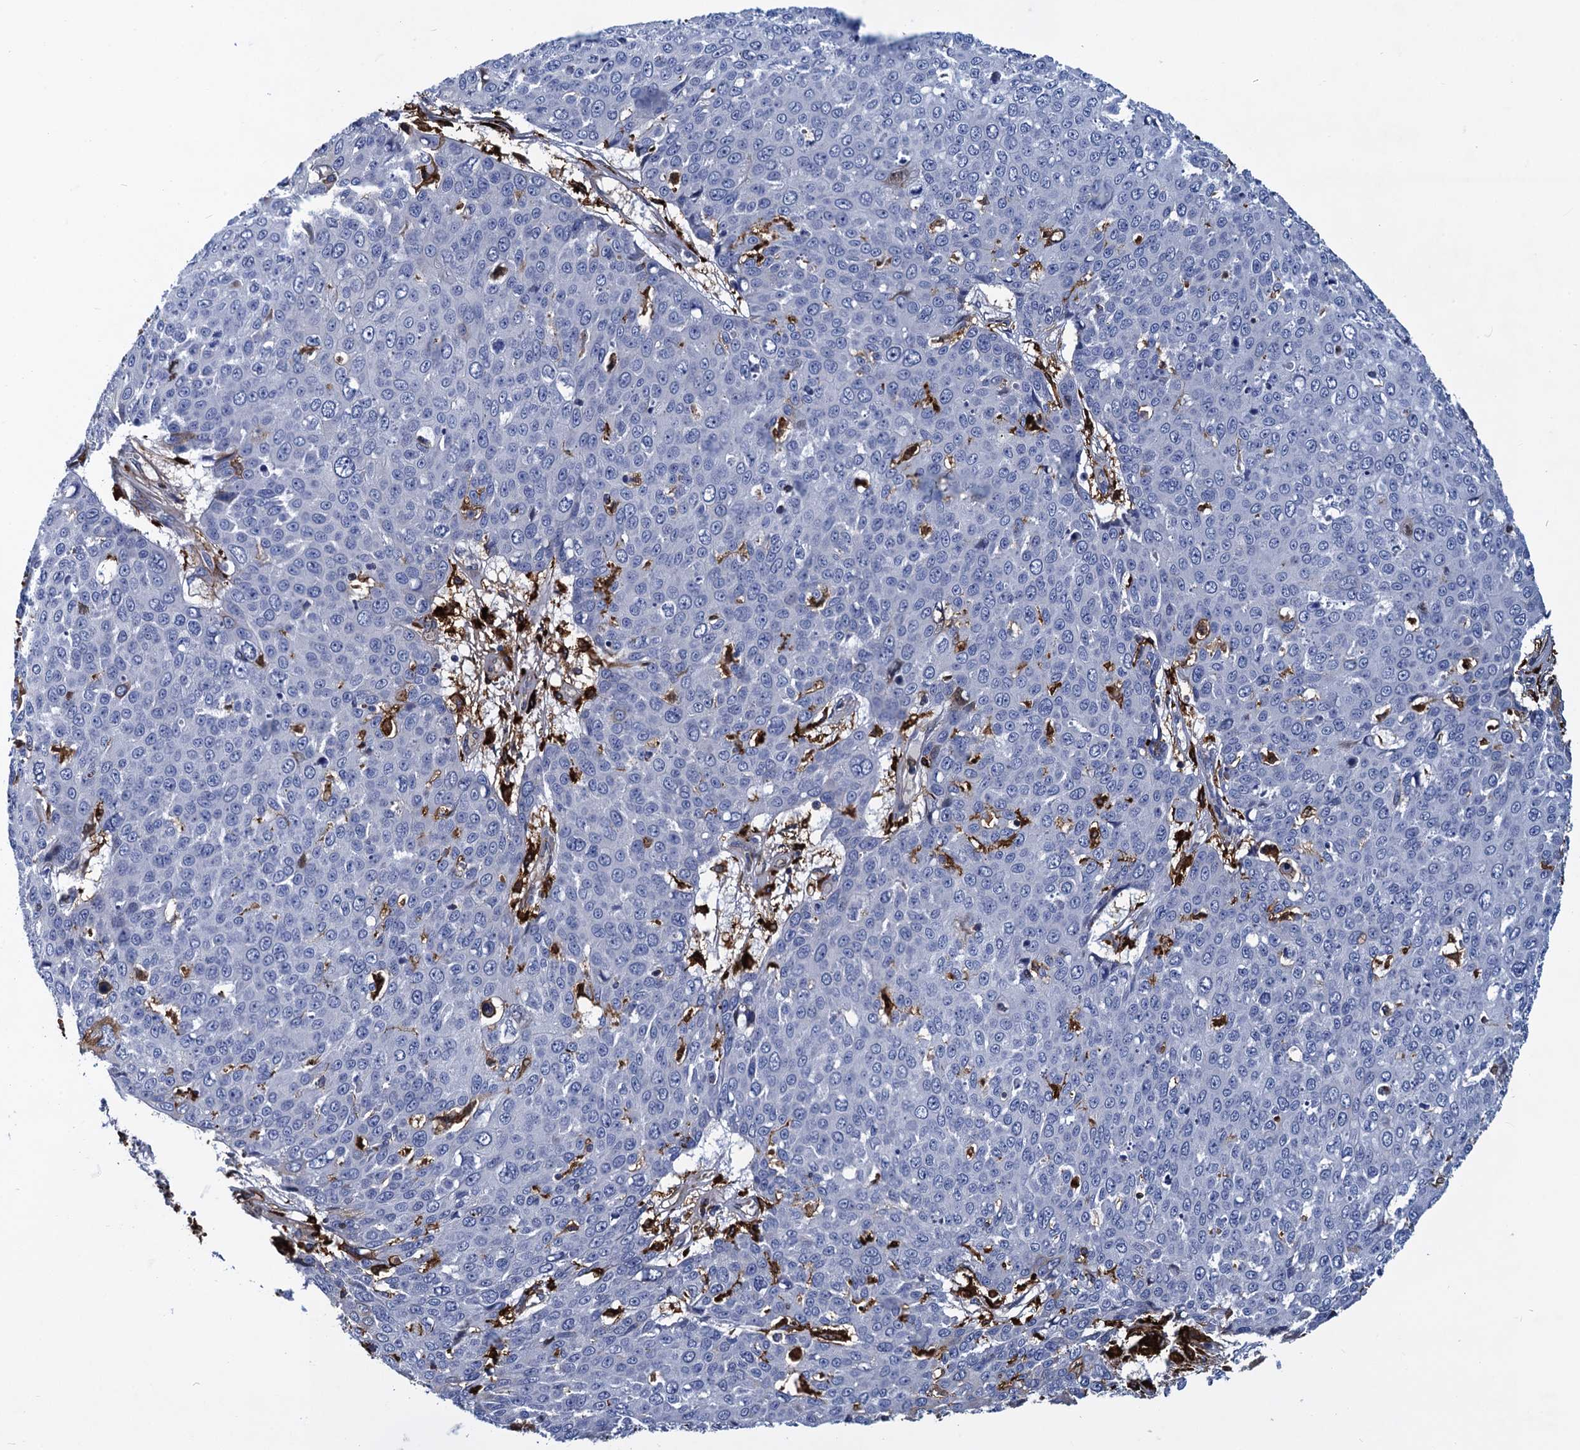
{"staining": {"intensity": "negative", "quantity": "none", "location": "none"}, "tissue": "skin cancer", "cell_type": "Tumor cells", "image_type": "cancer", "snomed": [{"axis": "morphology", "description": "Squamous cell carcinoma, NOS"}, {"axis": "topography", "description": "Skin"}], "caption": "IHC of skin squamous cell carcinoma exhibits no staining in tumor cells.", "gene": "DNHD1", "patient": {"sex": "male", "age": 71}}